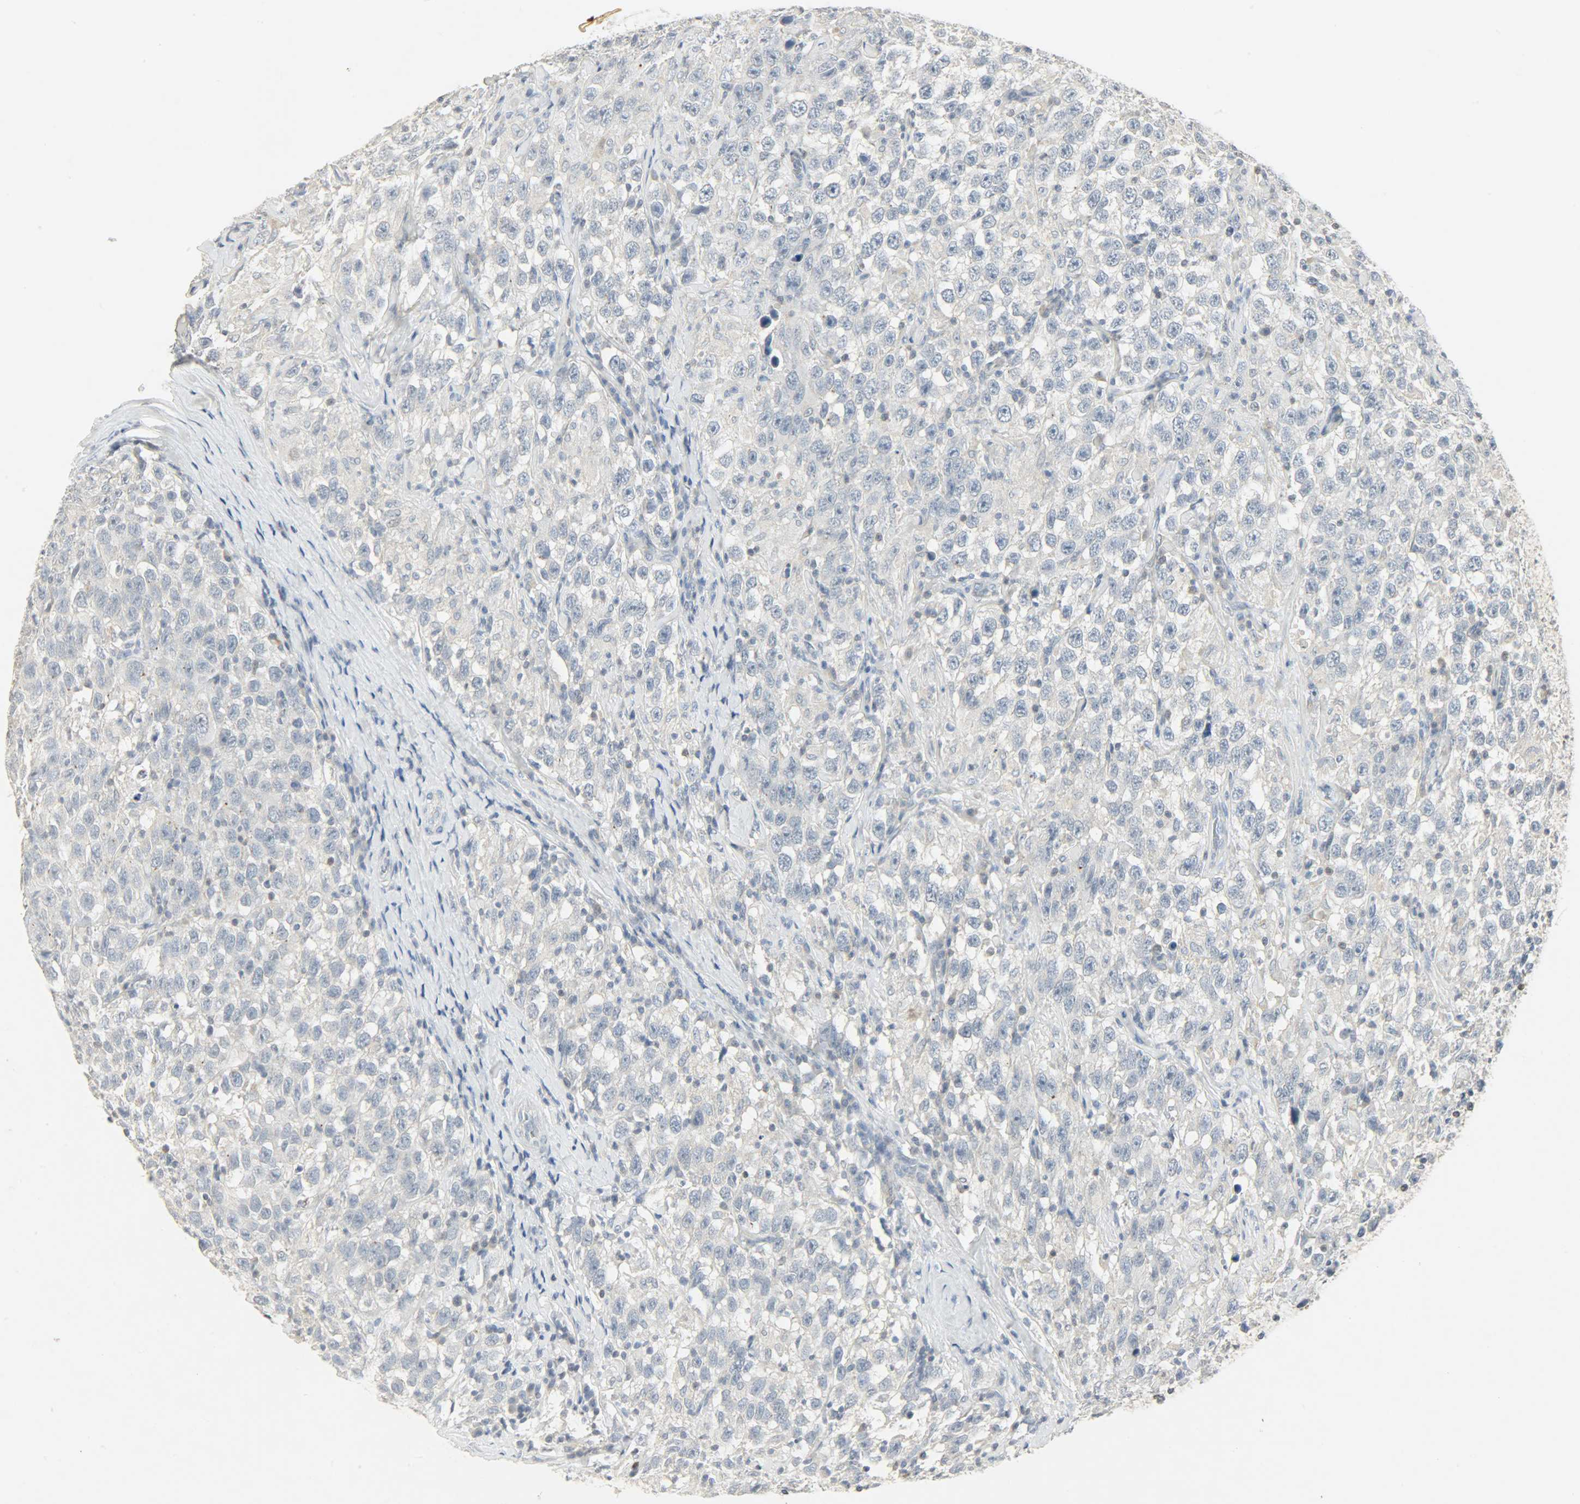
{"staining": {"intensity": "negative", "quantity": "none", "location": "none"}, "tissue": "testis cancer", "cell_type": "Tumor cells", "image_type": "cancer", "snomed": [{"axis": "morphology", "description": "Seminoma, NOS"}, {"axis": "topography", "description": "Testis"}], "caption": "This is an IHC photomicrograph of testis cancer (seminoma). There is no positivity in tumor cells.", "gene": "CAMK4", "patient": {"sex": "male", "age": 41}}